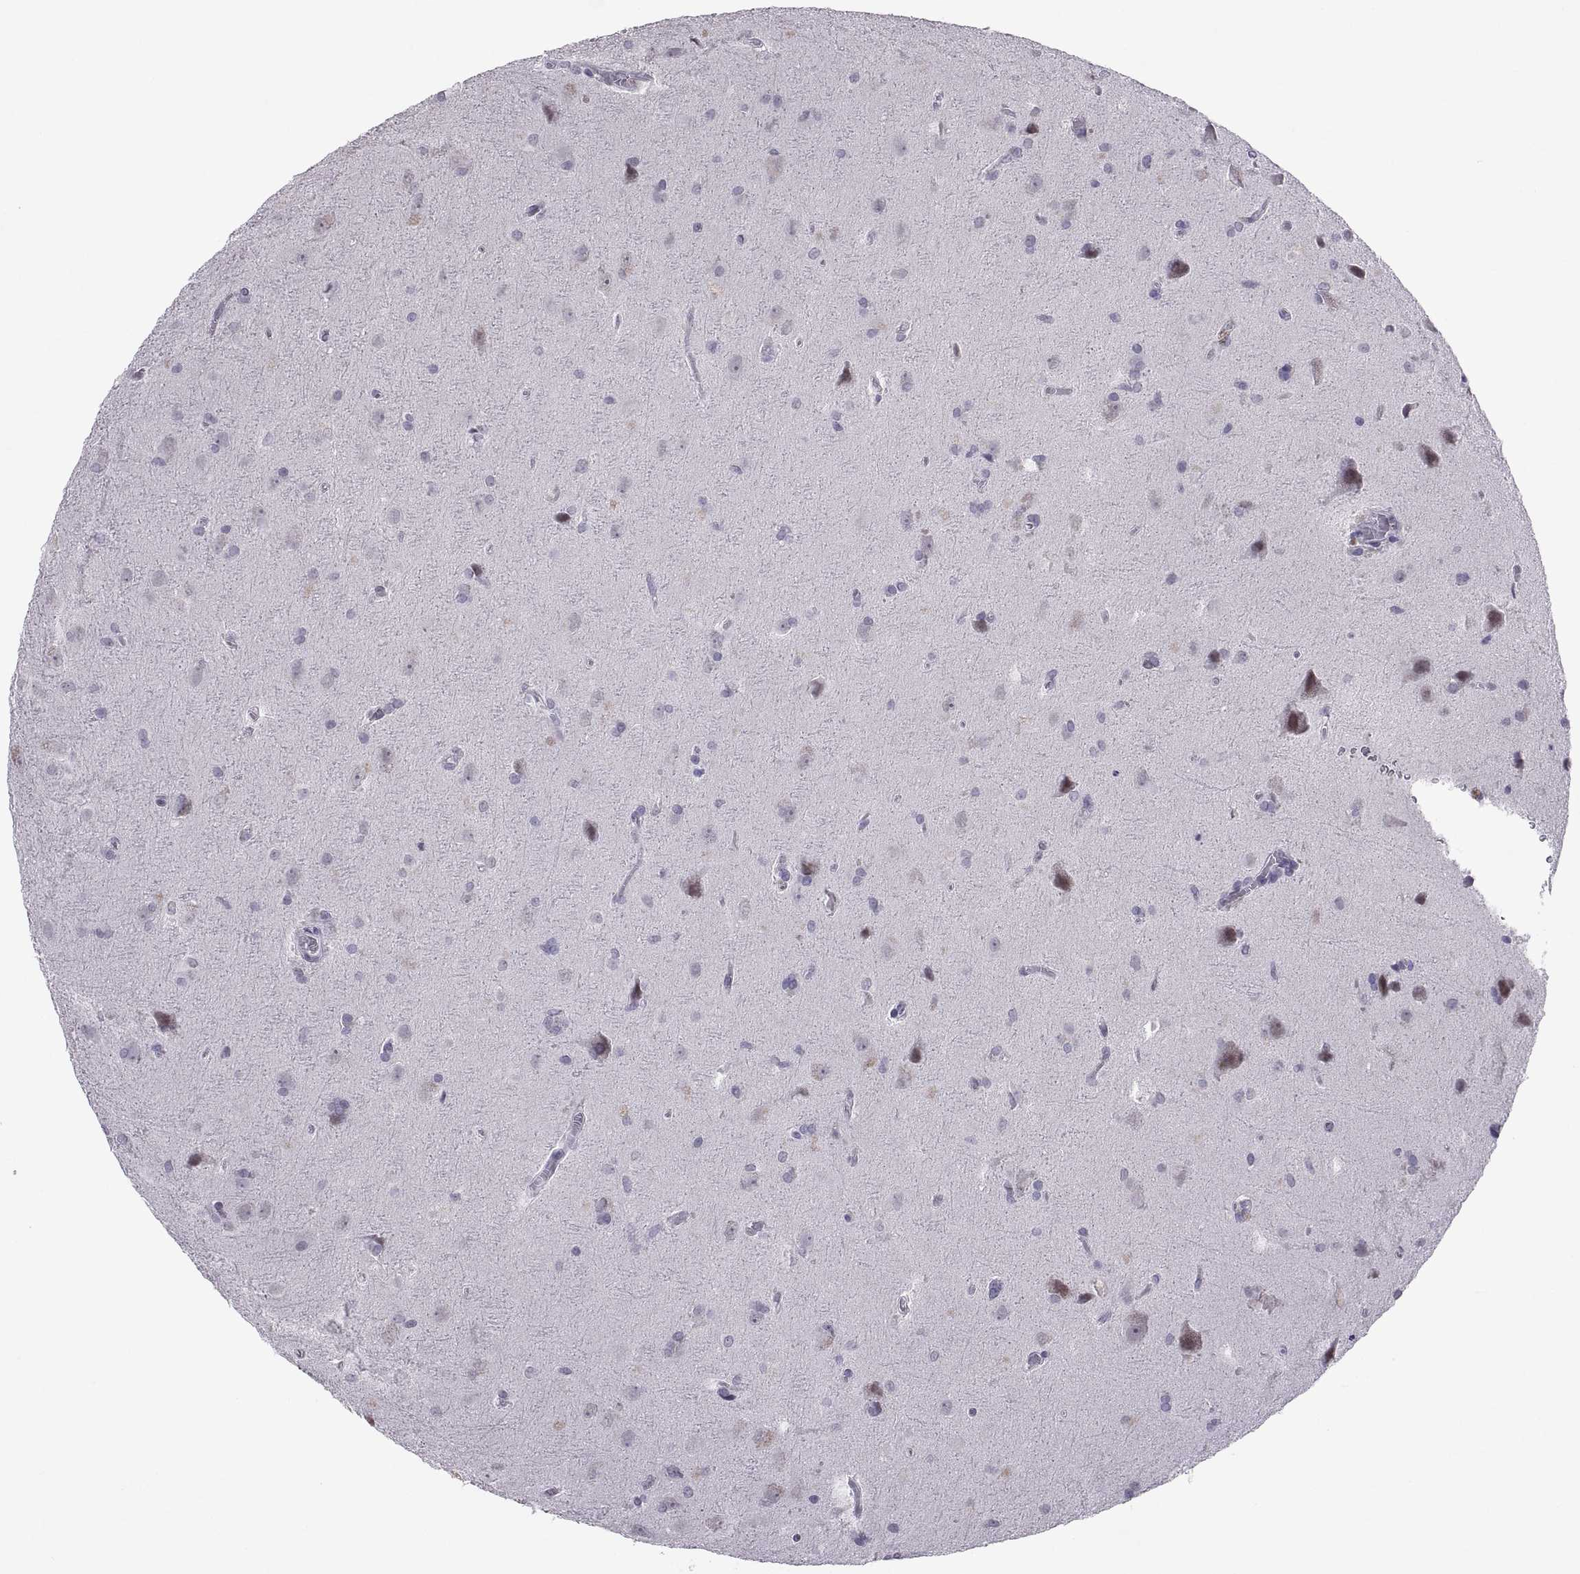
{"staining": {"intensity": "negative", "quantity": "none", "location": "none"}, "tissue": "glioma", "cell_type": "Tumor cells", "image_type": "cancer", "snomed": [{"axis": "morphology", "description": "Glioma, malignant, Low grade"}, {"axis": "topography", "description": "Brain"}], "caption": "Glioma stained for a protein using immunohistochemistry (IHC) shows no staining tumor cells.", "gene": "KRT77", "patient": {"sex": "male", "age": 58}}